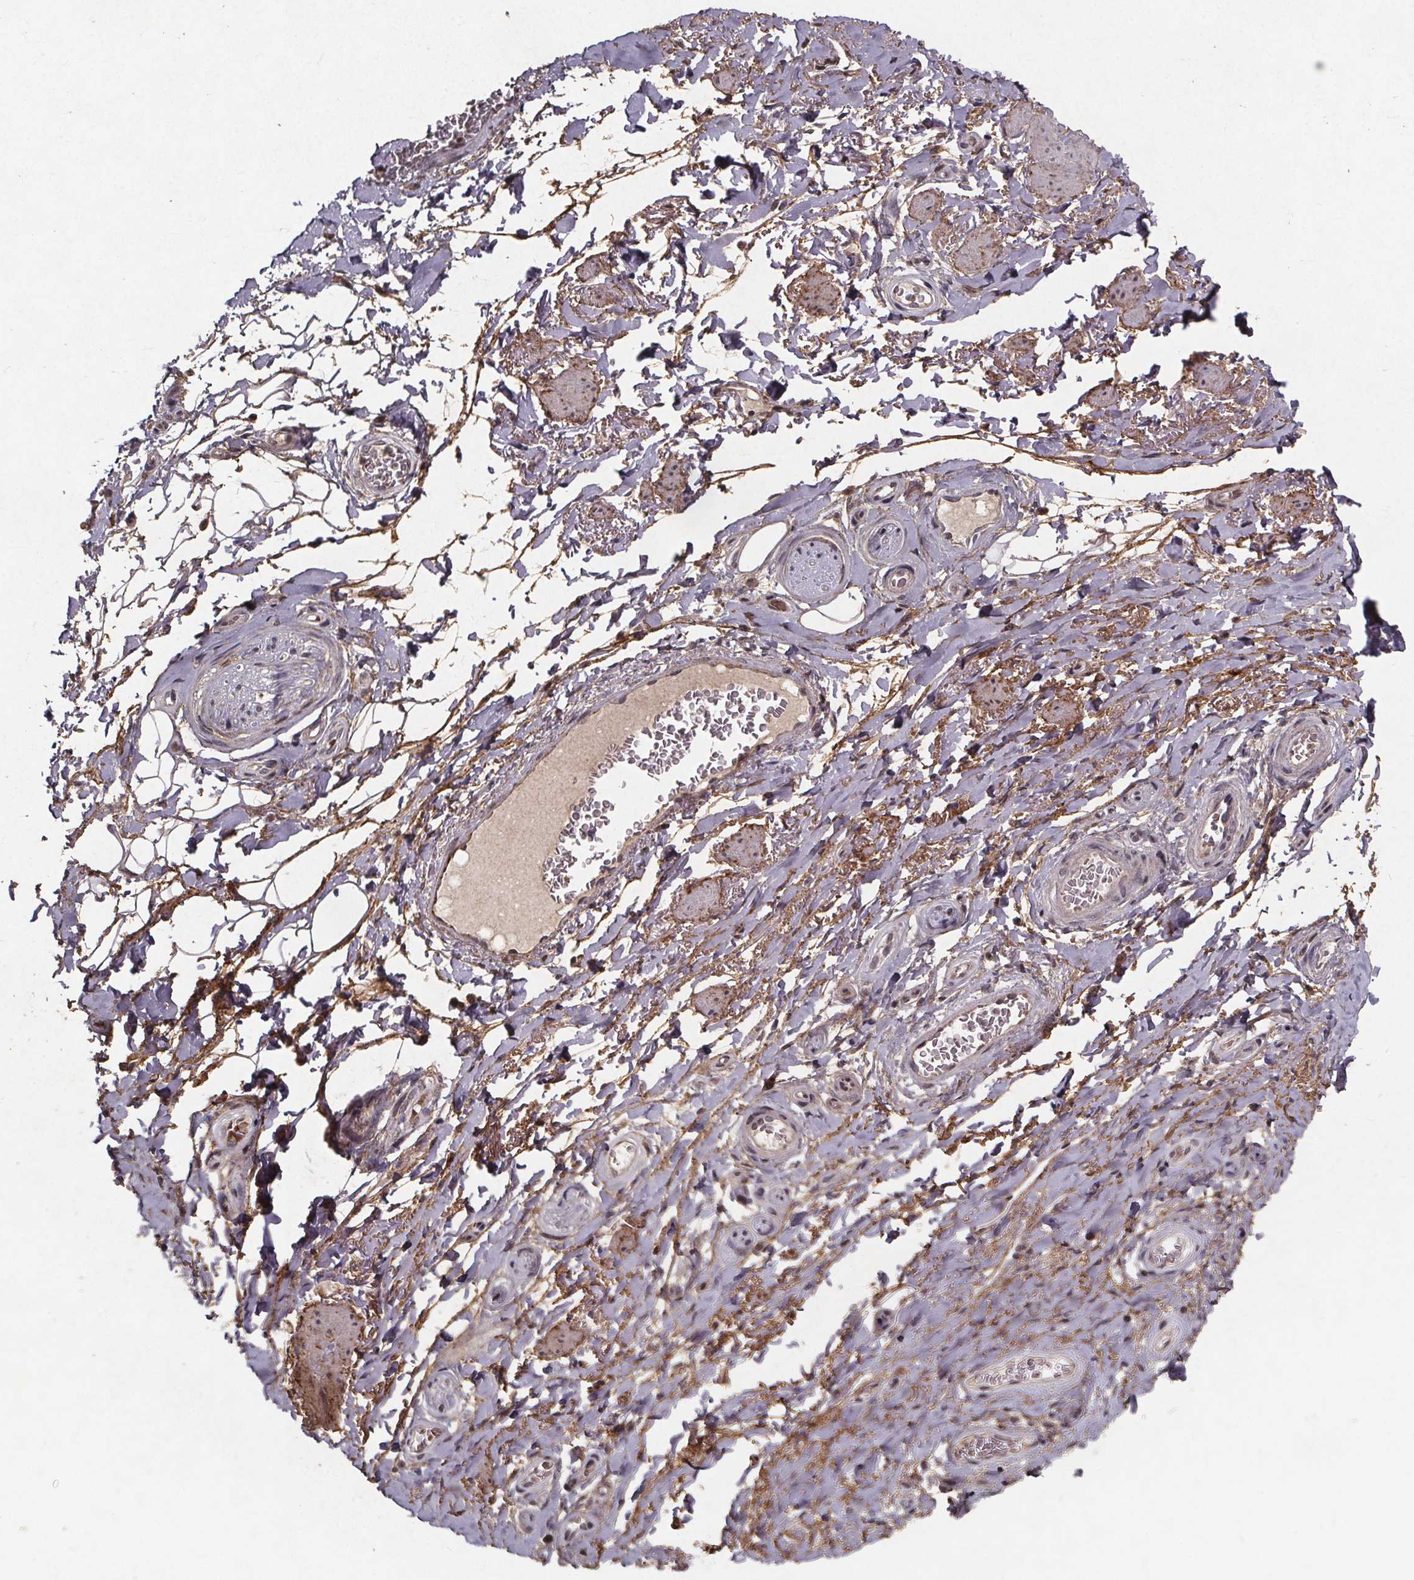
{"staining": {"intensity": "moderate", "quantity": ">75%", "location": "cytoplasmic/membranous"}, "tissue": "adipose tissue", "cell_type": "Adipocytes", "image_type": "normal", "snomed": [{"axis": "morphology", "description": "Normal tissue, NOS"}, {"axis": "topography", "description": "Anal"}, {"axis": "topography", "description": "Peripheral nerve tissue"}], "caption": "Human adipose tissue stained with a brown dye displays moderate cytoplasmic/membranous positive positivity in about >75% of adipocytes.", "gene": "GPX3", "patient": {"sex": "male", "age": 53}}